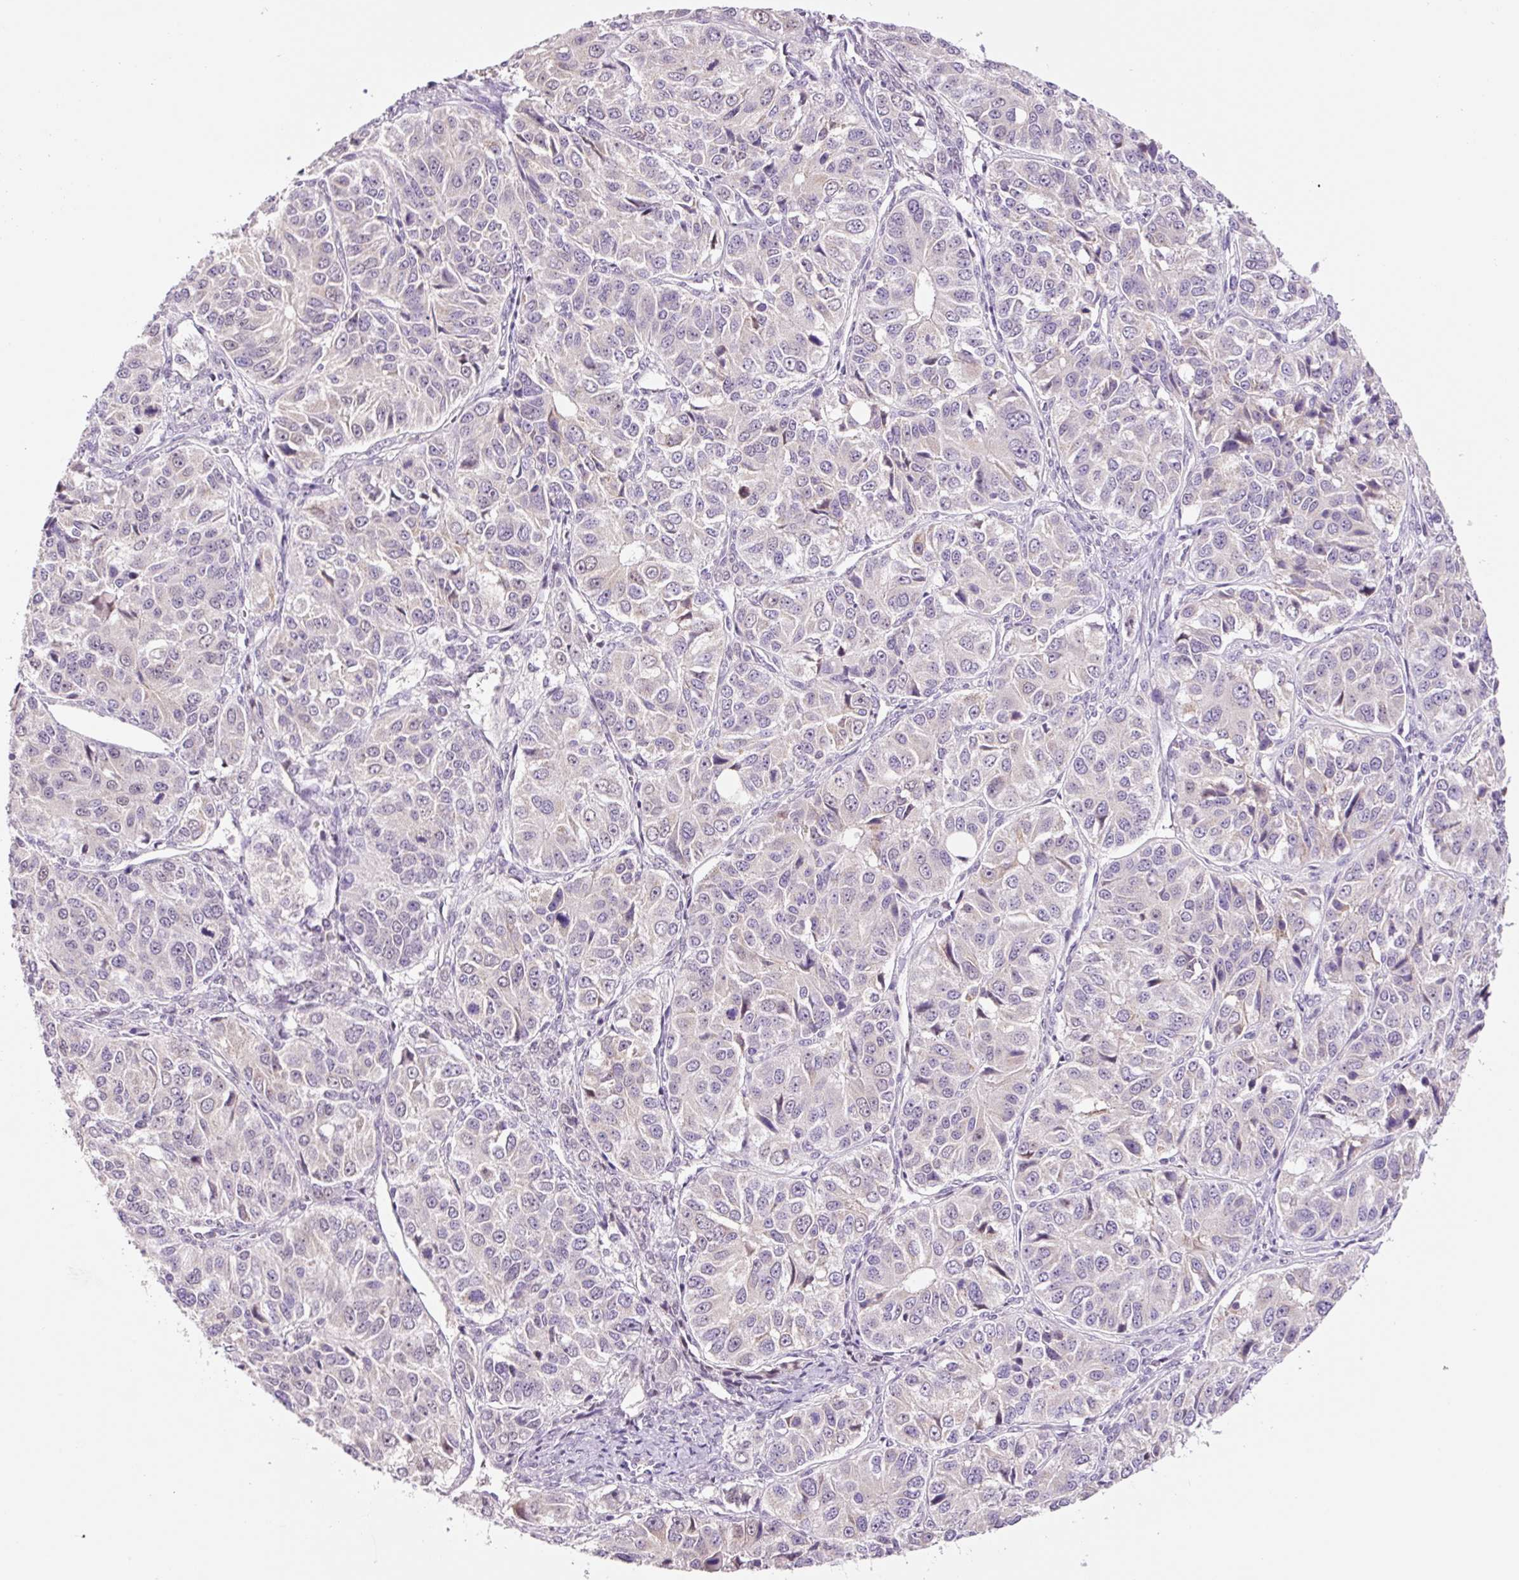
{"staining": {"intensity": "negative", "quantity": "none", "location": "none"}, "tissue": "ovarian cancer", "cell_type": "Tumor cells", "image_type": "cancer", "snomed": [{"axis": "morphology", "description": "Carcinoma, endometroid"}, {"axis": "topography", "description": "Ovary"}], "caption": "DAB (3,3'-diaminobenzidine) immunohistochemical staining of human ovarian cancer shows no significant positivity in tumor cells.", "gene": "PCK2", "patient": {"sex": "female", "age": 51}}